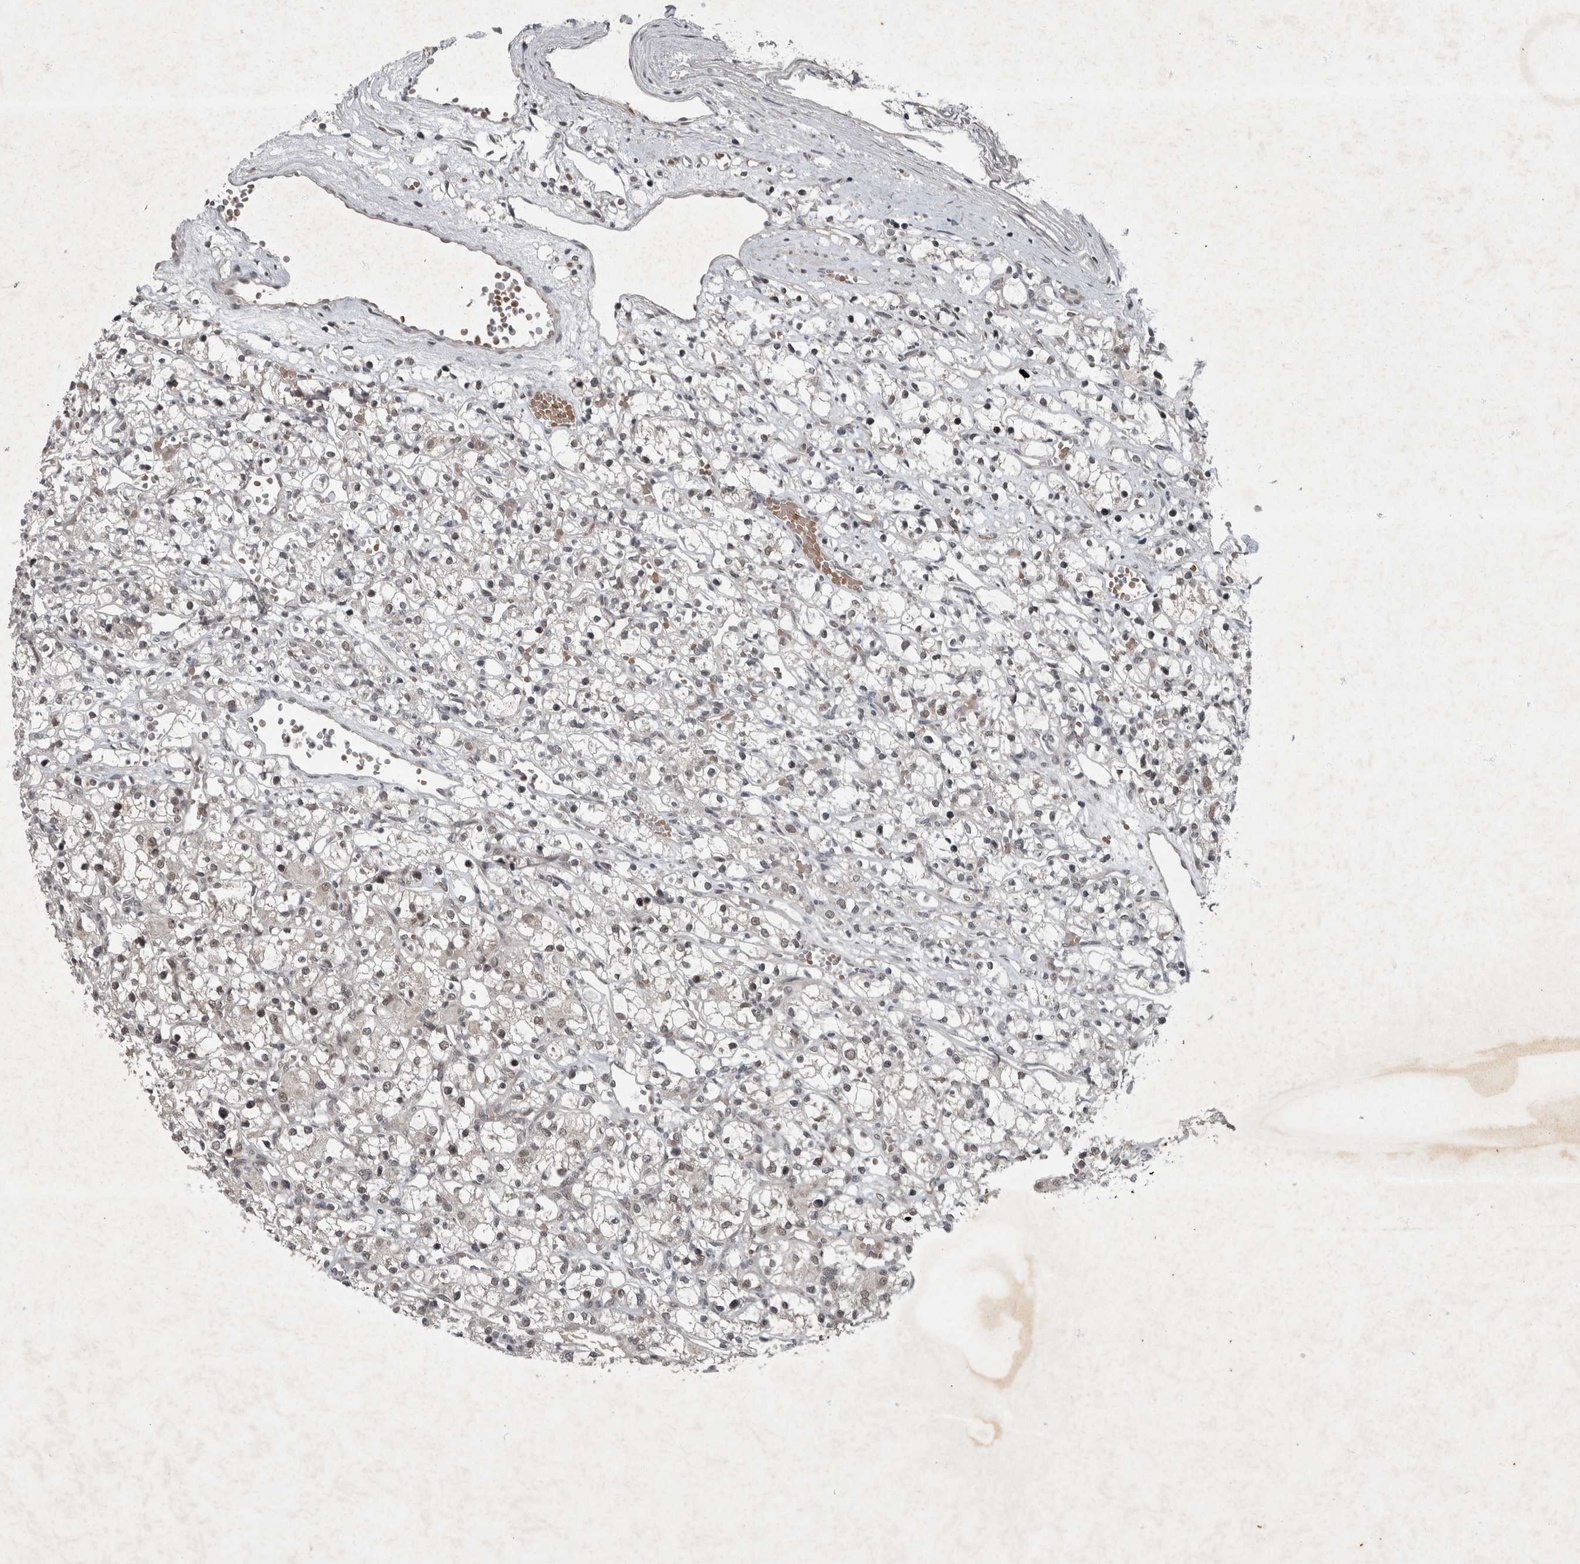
{"staining": {"intensity": "weak", "quantity": ">75%", "location": "nuclear"}, "tissue": "renal cancer", "cell_type": "Tumor cells", "image_type": "cancer", "snomed": [{"axis": "morphology", "description": "Adenocarcinoma, NOS"}, {"axis": "topography", "description": "Kidney"}], "caption": "IHC staining of renal cancer (adenocarcinoma), which shows low levels of weak nuclear positivity in about >75% of tumor cells indicating weak nuclear protein staining. The staining was performed using DAB (brown) for protein detection and nuclei were counterstained in hematoxylin (blue).", "gene": "WDR33", "patient": {"sex": "female", "age": 59}}